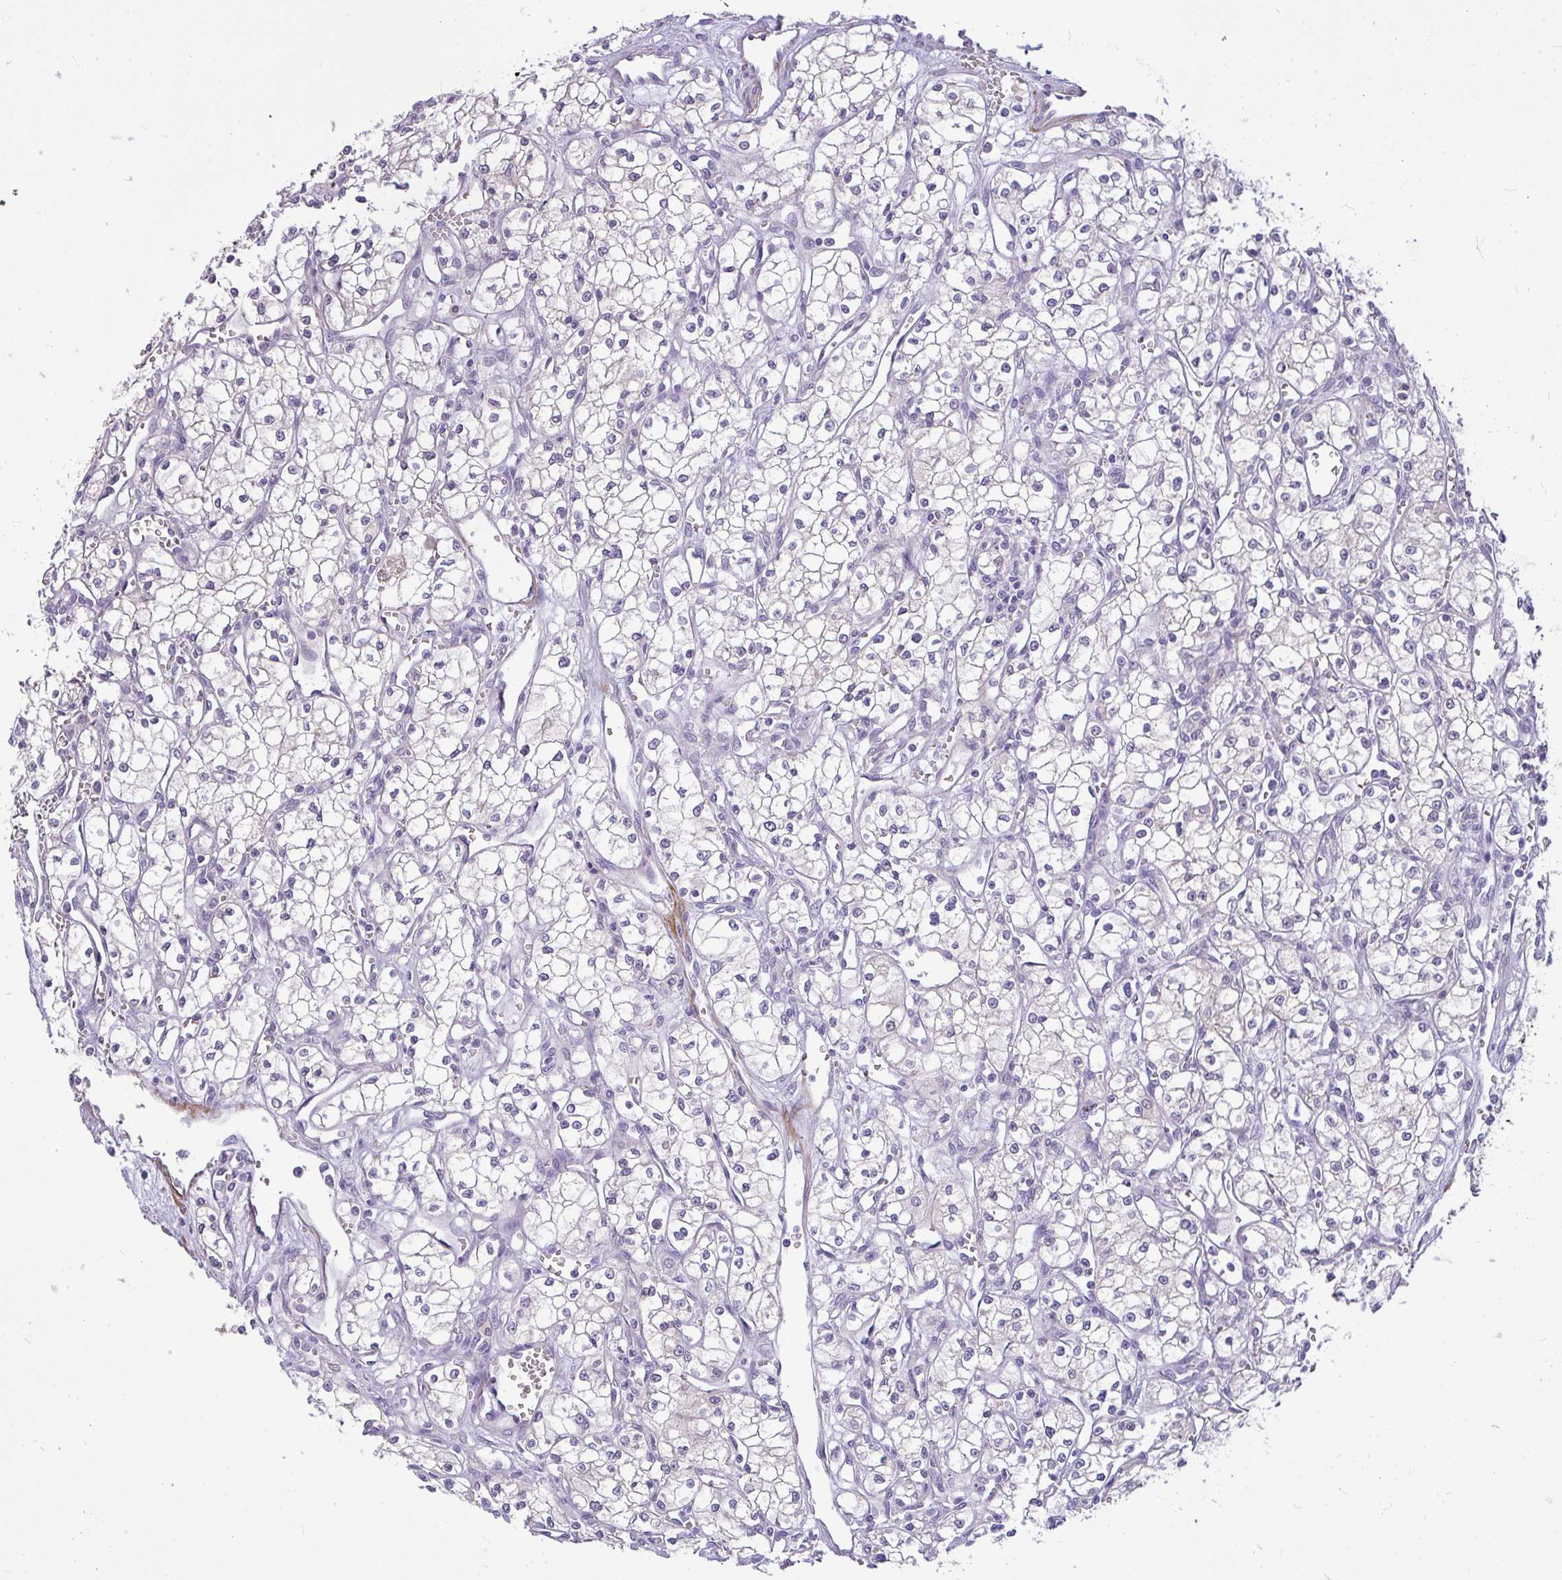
{"staining": {"intensity": "negative", "quantity": "none", "location": "none"}, "tissue": "renal cancer", "cell_type": "Tumor cells", "image_type": "cancer", "snomed": [{"axis": "morphology", "description": "Adenocarcinoma, NOS"}, {"axis": "topography", "description": "Kidney"}], "caption": "Tumor cells show no significant protein staining in renal adenocarcinoma.", "gene": "MOCS1", "patient": {"sex": "male", "age": 59}}